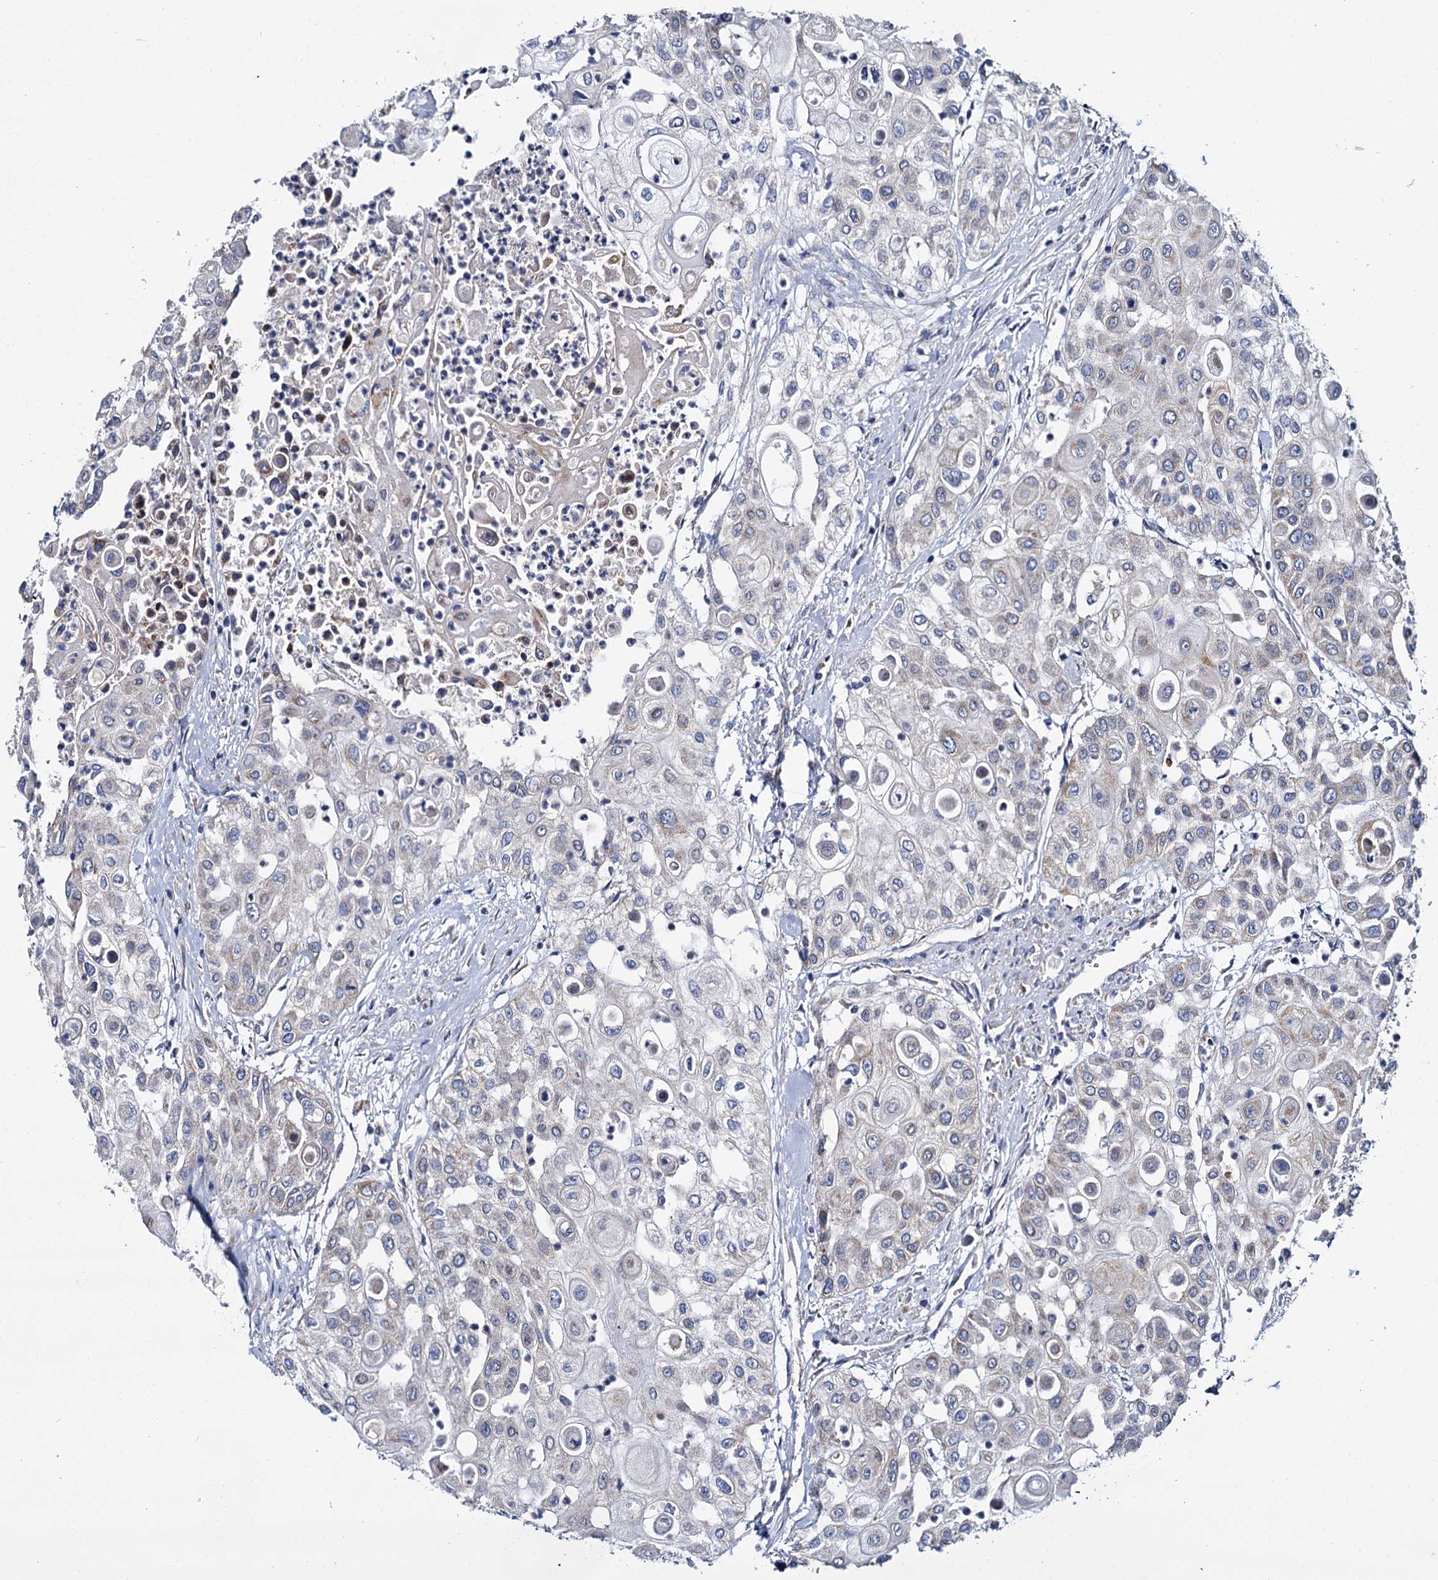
{"staining": {"intensity": "weak", "quantity": "<25%", "location": "cytoplasmic/membranous"}, "tissue": "urothelial cancer", "cell_type": "Tumor cells", "image_type": "cancer", "snomed": [{"axis": "morphology", "description": "Urothelial carcinoma, High grade"}, {"axis": "topography", "description": "Urinary bladder"}], "caption": "DAB immunohistochemical staining of urothelial carcinoma (high-grade) displays no significant positivity in tumor cells.", "gene": "CEP295", "patient": {"sex": "female", "age": 79}}